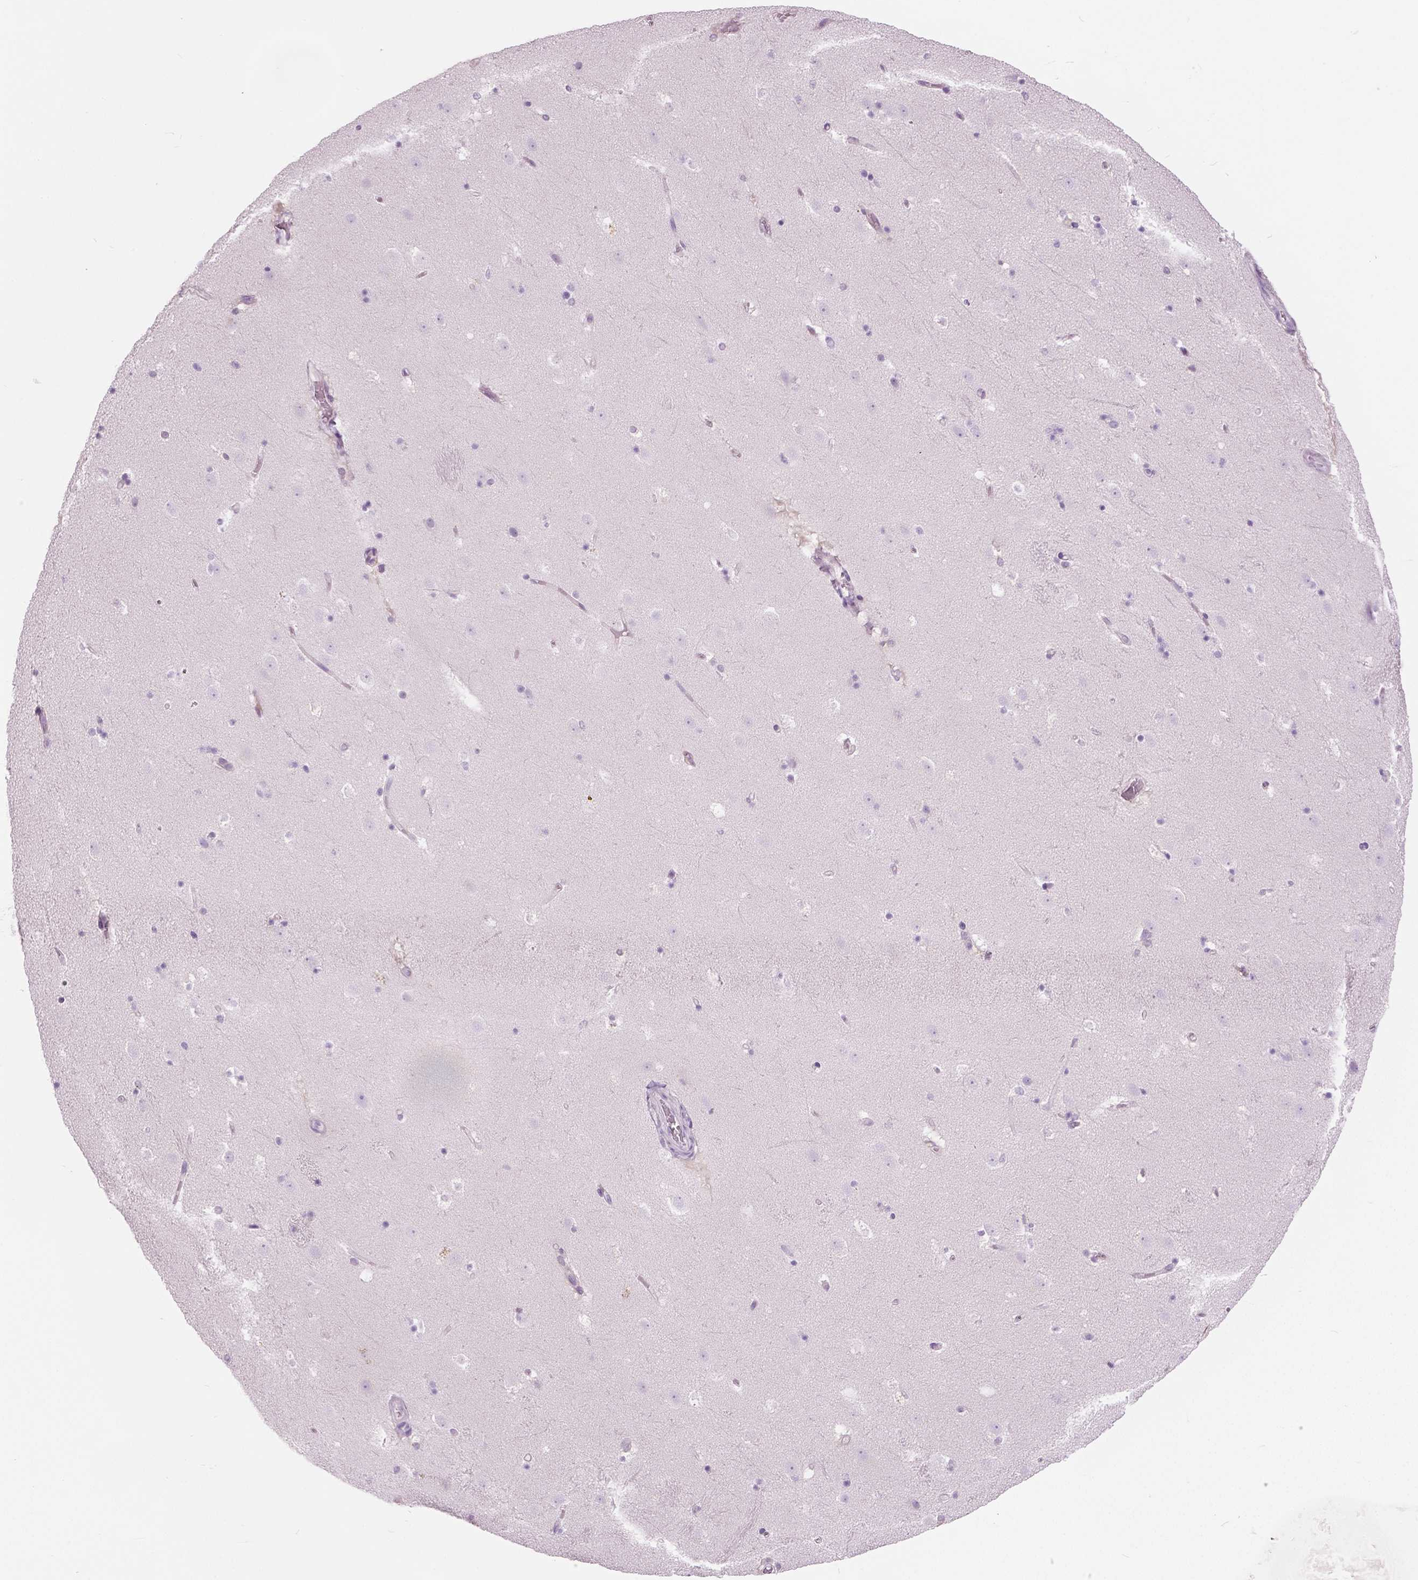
{"staining": {"intensity": "negative", "quantity": "none", "location": "none"}, "tissue": "caudate", "cell_type": "Glial cells", "image_type": "normal", "snomed": [{"axis": "morphology", "description": "Normal tissue, NOS"}, {"axis": "topography", "description": "Lateral ventricle wall"}], "caption": "Immunohistochemistry micrograph of unremarkable caudate: human caudate stained with DAB (3,3'-diaminobenzidine) shows no significant protein expression in glial cells. (DAB (3,3'-diaminobenzidine) immunohistochemistry, high magnification).", "gene": "GALM", "patient": {"sex": "male", "age": 37}}